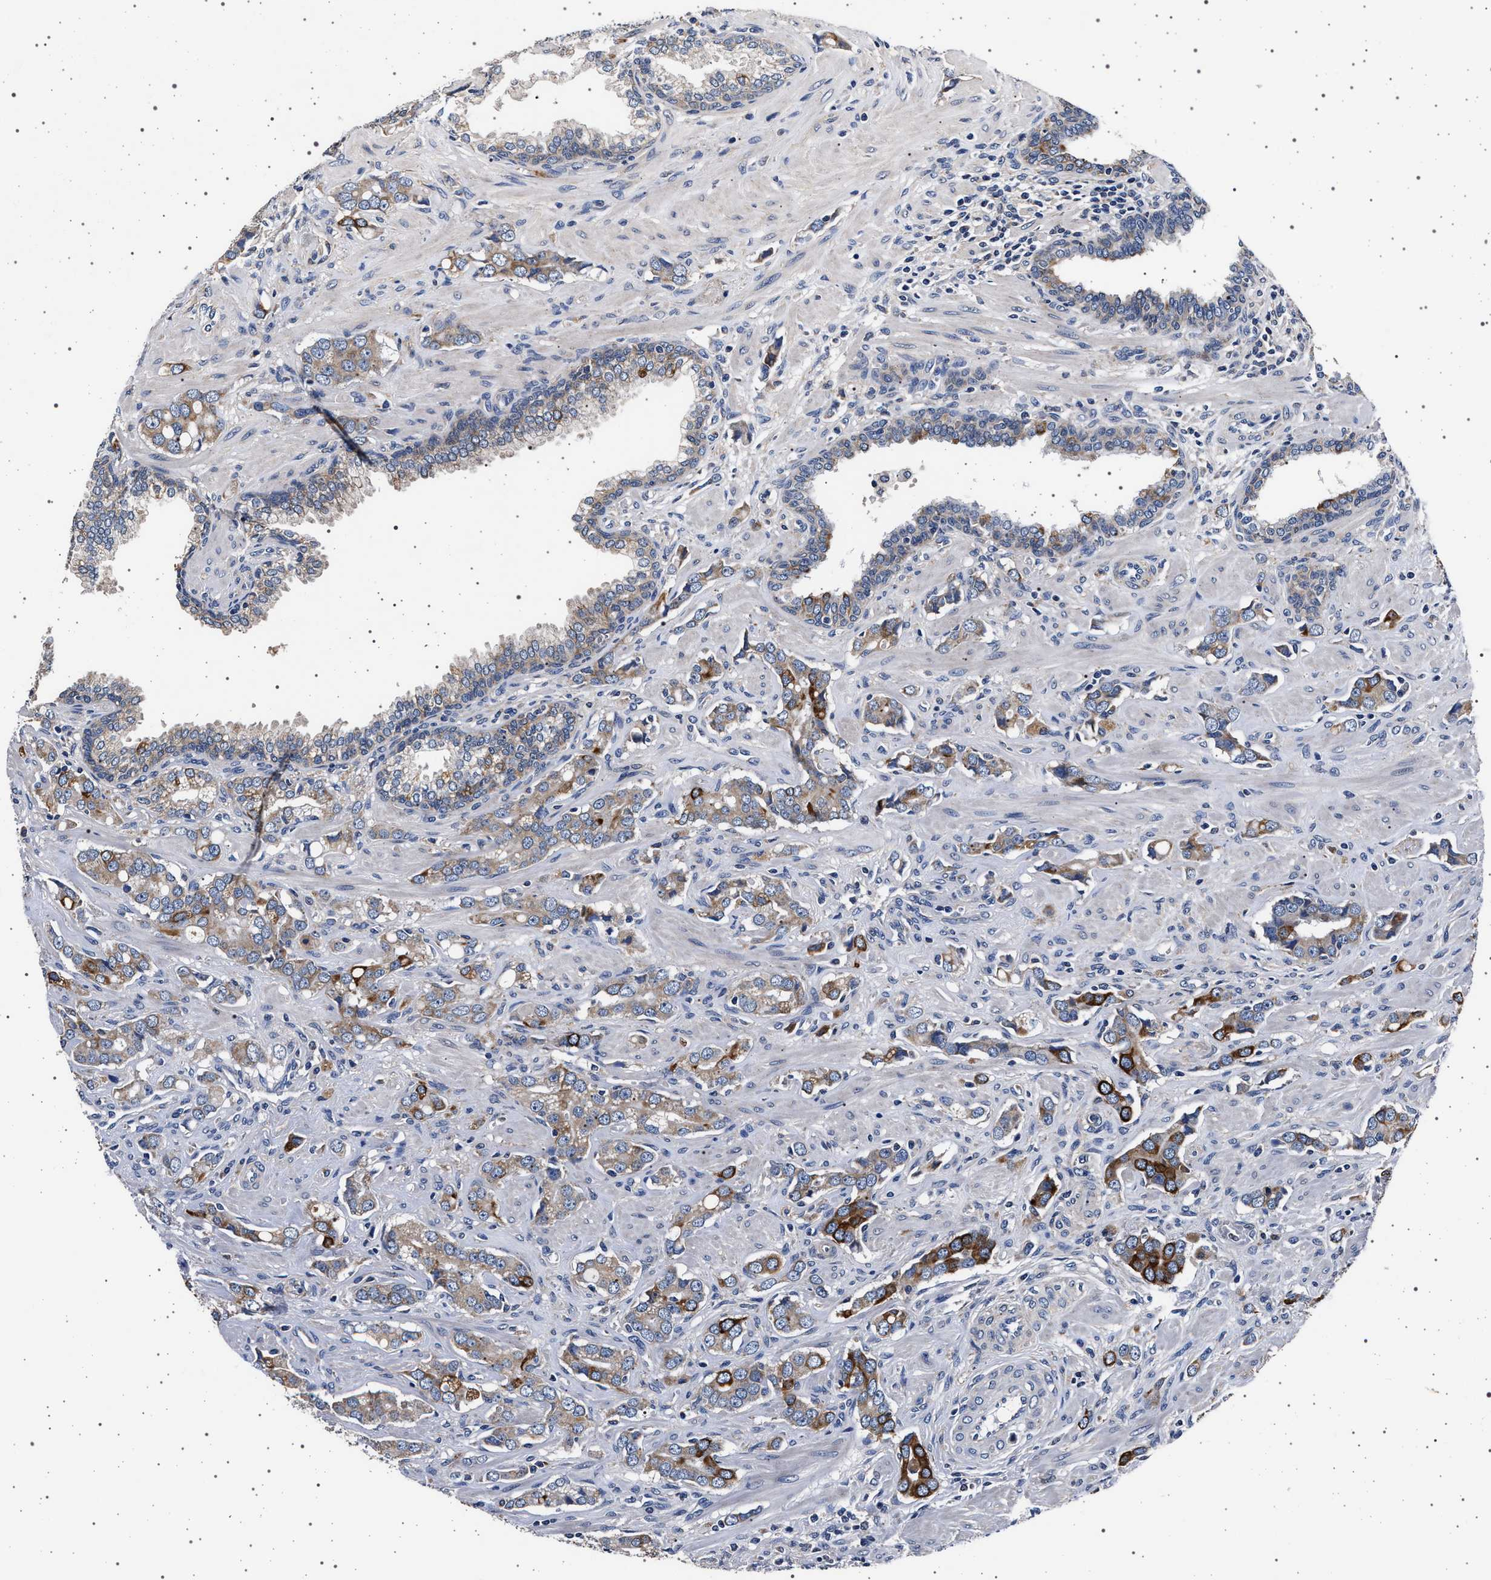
{"staining": {"intensity": "strong", "quantity": "<25%", "location": "cytoplasmic/membranous"}, "tissue": "prostate cancer", "cell_type": "Tumor cells", "image_type": "cancer", "snomed": [{"axis": "morphology", "description": "Adenocarcinoma, High grade"}, {"axis": "topography", "description": "Prostate"}], "caption": "There is medium levels of strong cytoplasmic/membranous expression in tumor cells of adenocarcinoma (high-grade) (prostate), as demonstrated by immunohistochemical staining (brown color).", "gene": "MAP3K2", "patient": {"sex": "male", "age": 52}}